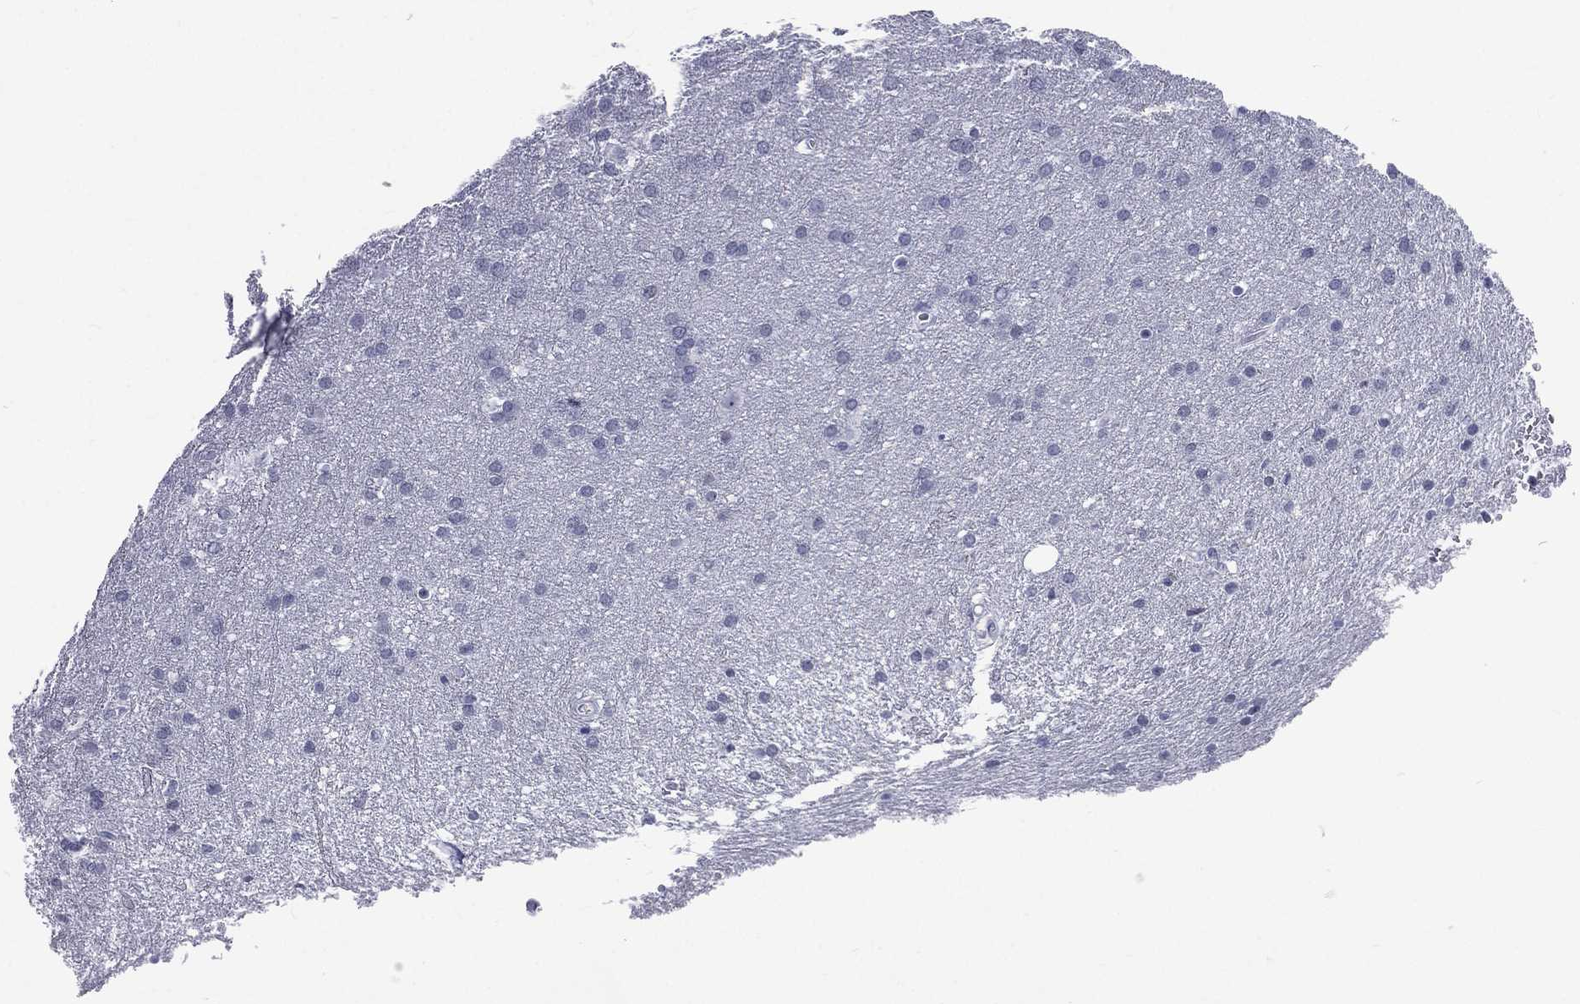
{"staining": {"intensity": "negative", "quantity": "none", "location": "none"}, "tissue": "glioma", "cell_type": "Tumor cells", "image_type": "cancer", "snomed": [{"axis": "morphology", "description": "Glioma, malignant, Low grade"}, {"axis": "topography", "description": "Brain"}], "caption": "Micrograph shows no significant protein positivity in tumor cells of malignant low-grade glioma.", "gene": "SSX1", "patient": {"sex": "female", "age": 32}}